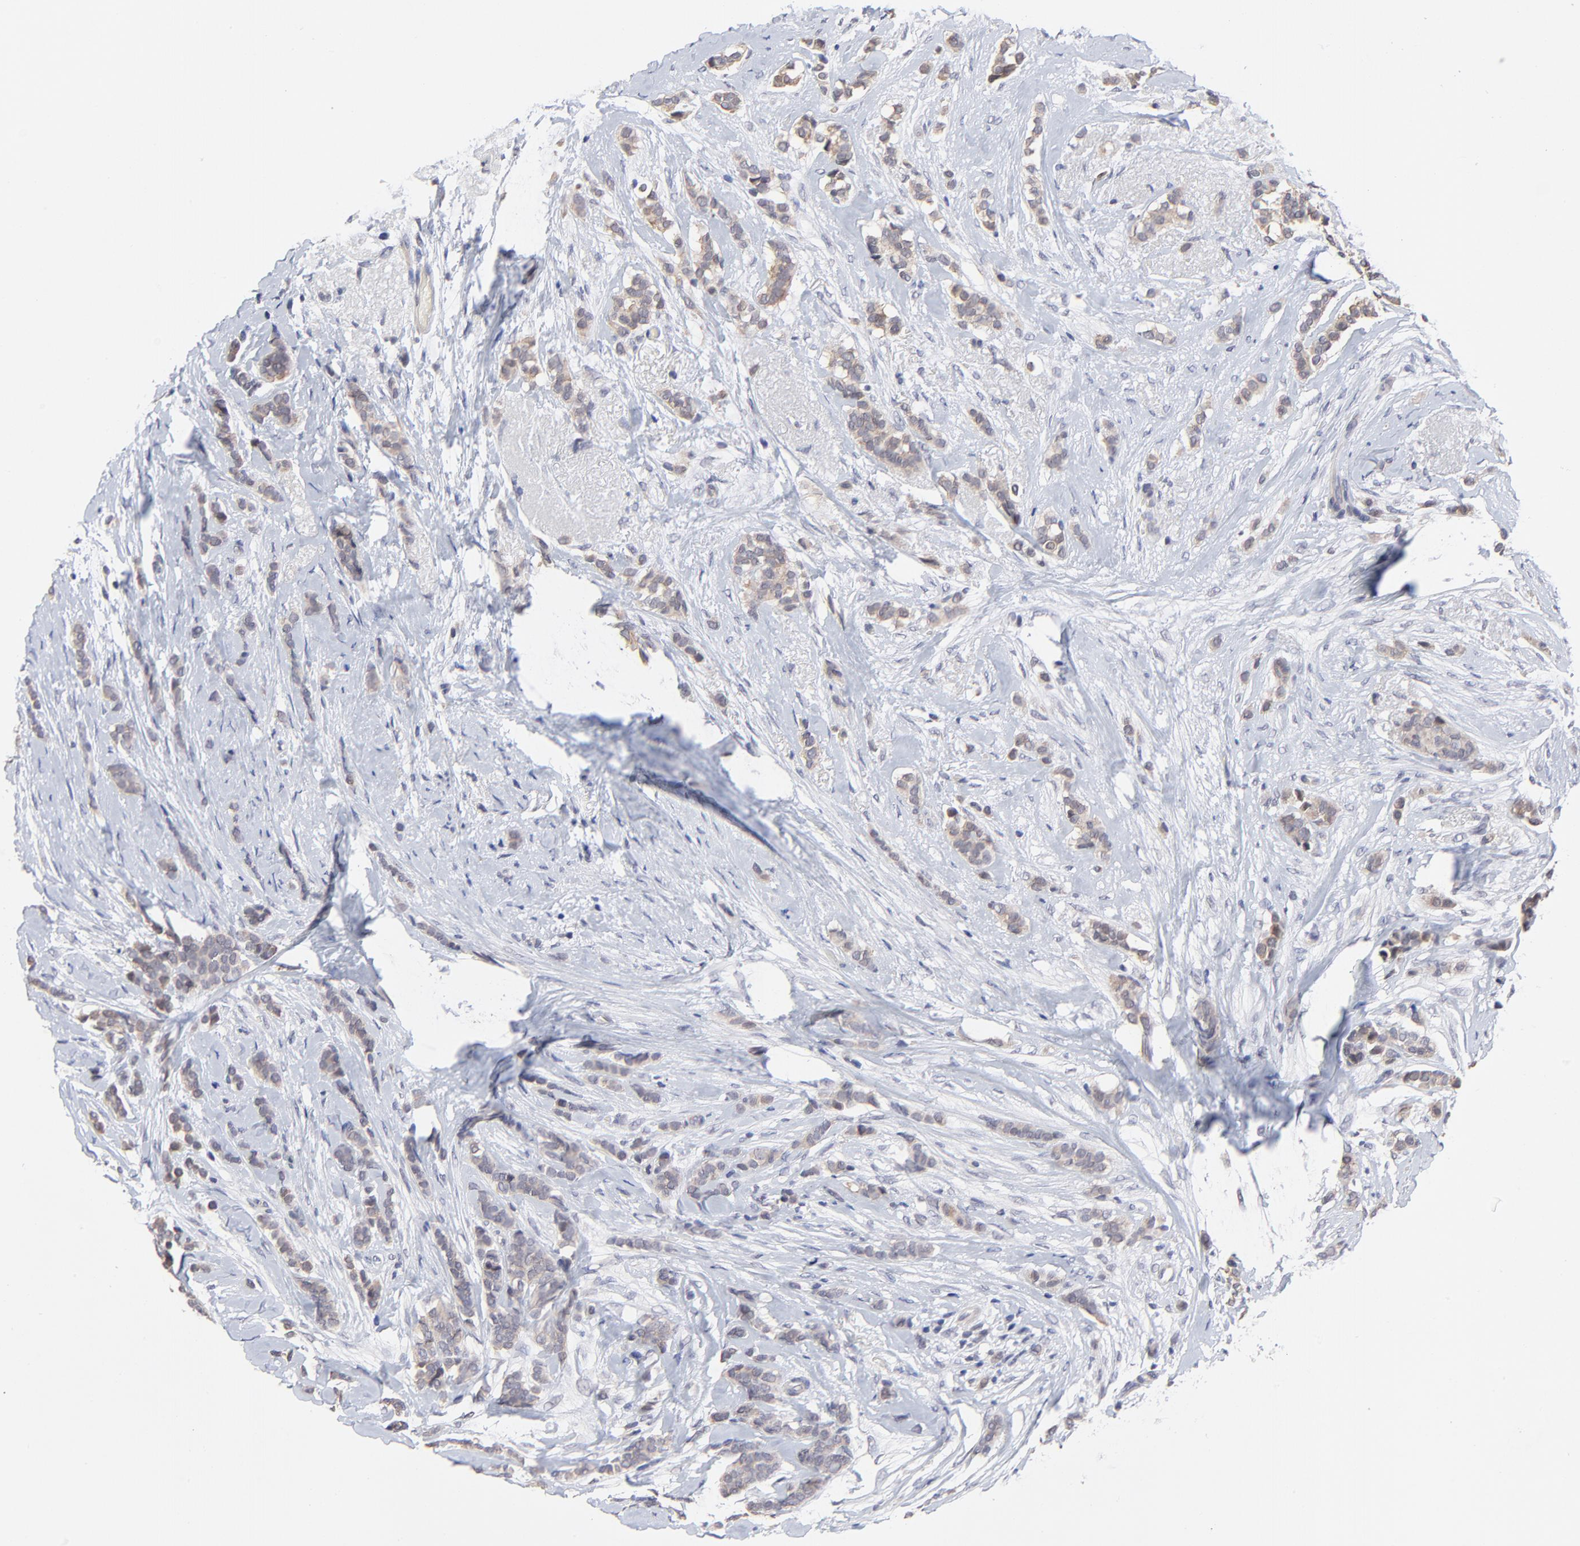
{"staining": {"intensity": "weak", "quantity": ">75%", "location": "cytoplasmic/membranous"}, "tissue": "breast cancer", "cell_type": "Tumor cells", "image_type": "cancer", "snomed": [{"axis": "morphology", "description": "Lobular carcinoma"}, {"axis": "topography", "description": "Breast"}], "caption": "A photomicrograph showing weak cytoplasmic/membranous expression in approximately >75% of tumor cells in breast cancer, as visualized by brown immunohistochemical staining.", "gene": "FBXO8", "patient": {"sex": "female", "age": 56}}